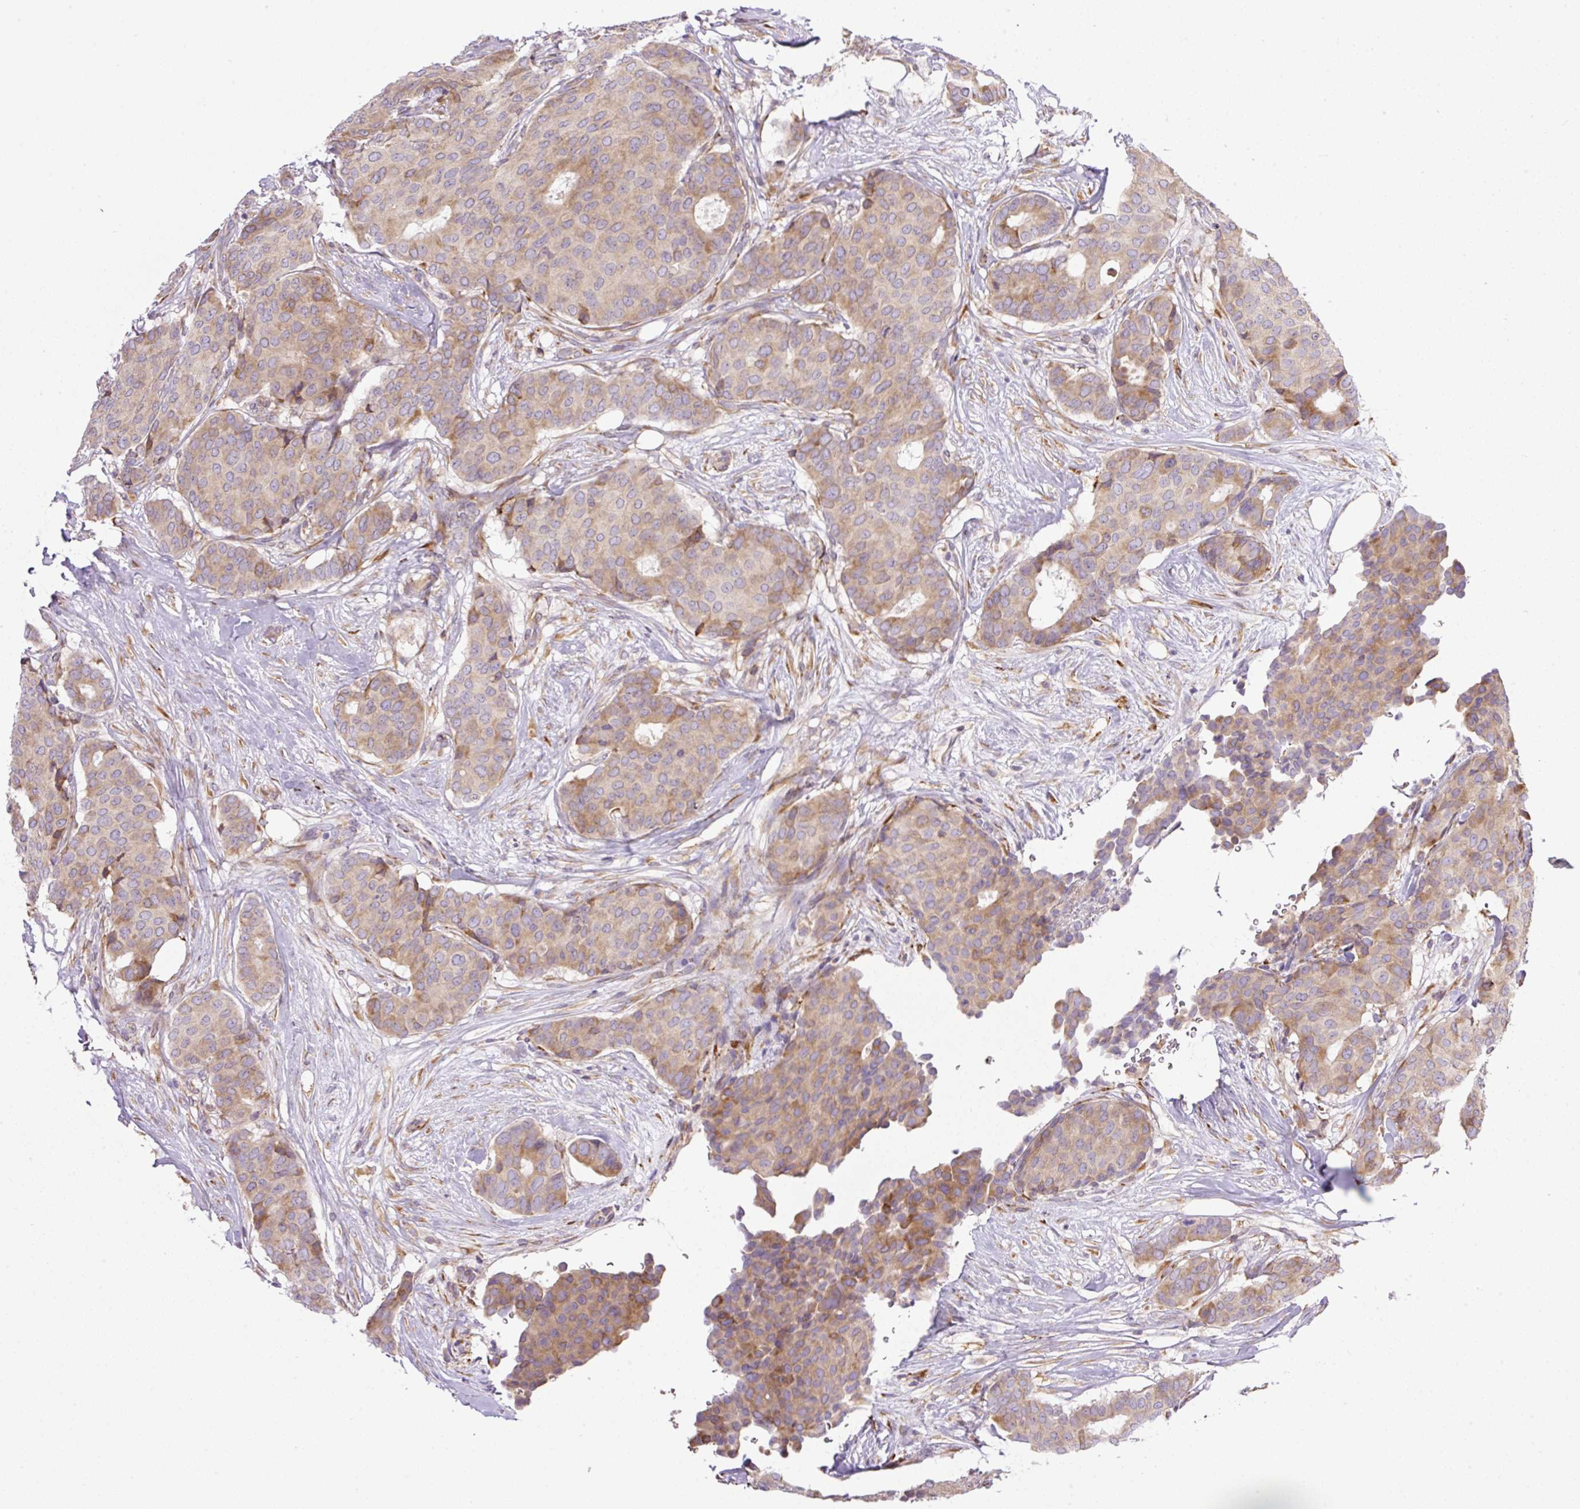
{"staining": {"intensity": "moderate", "quantity": ">75%", "location": "cytoplasmic/membranous"}, "tissue": "breast cancer", "cell_type": "Tumor cells", "image_type": "cancer", "snomed": [{"axis": "morphology", "description": "Duct carcinoma"}, {"axis": "topography", "description": "Breast"}], "caption": "Human breast cancer stained for a protein (brown) exhibits moderate cytoplasmic/membranous positive expression in about >75% of tumor cells.", "gene": "POFUT1", "patient": {"sex": "female", "age": 75}}